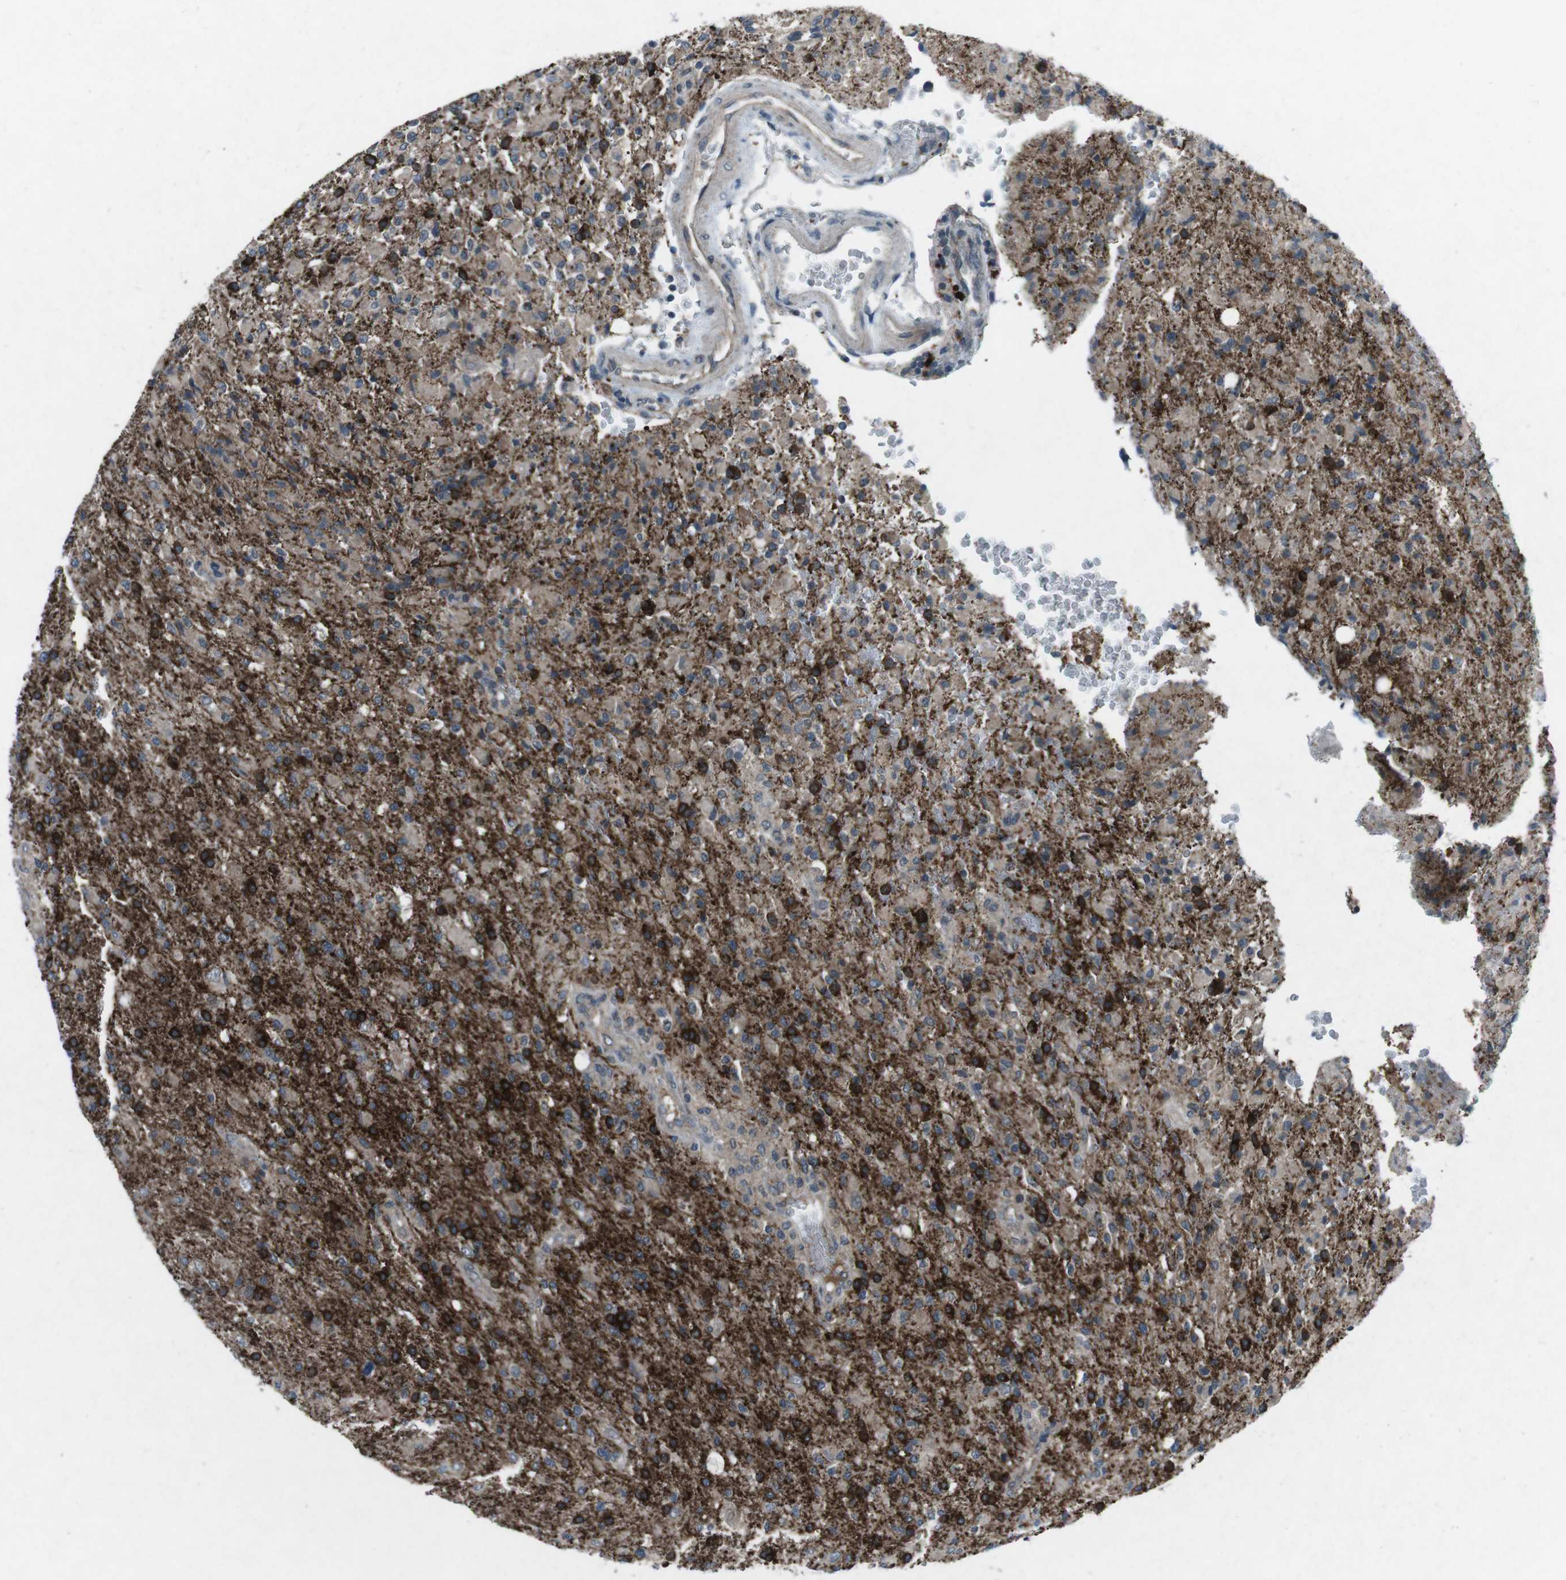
{"staining": {"intensity": "strong", "quantity": "25%-75%", "location": "cytoplasmic/membranous"}, "tissue": "glioma", "cell_type": "Tumor cells", "image_type": "cancer", "snomed": [{"axis": "morphology", "description": "Glioma, malignant, High grade"}, {"axis": "topography", "description": "Brain"}], "caption": "An immunohistochemistry histopathology image of tumor tissue is shown. Protein staining in brown labels strong cytoplasmic/membranous positivity in malignant glioma (high-grade) within tumor cells. (DAB IHC with brightfield microscopy, high magnification).", "gene": "CDK16", "patient": {"sex": "male", "age": 71}}